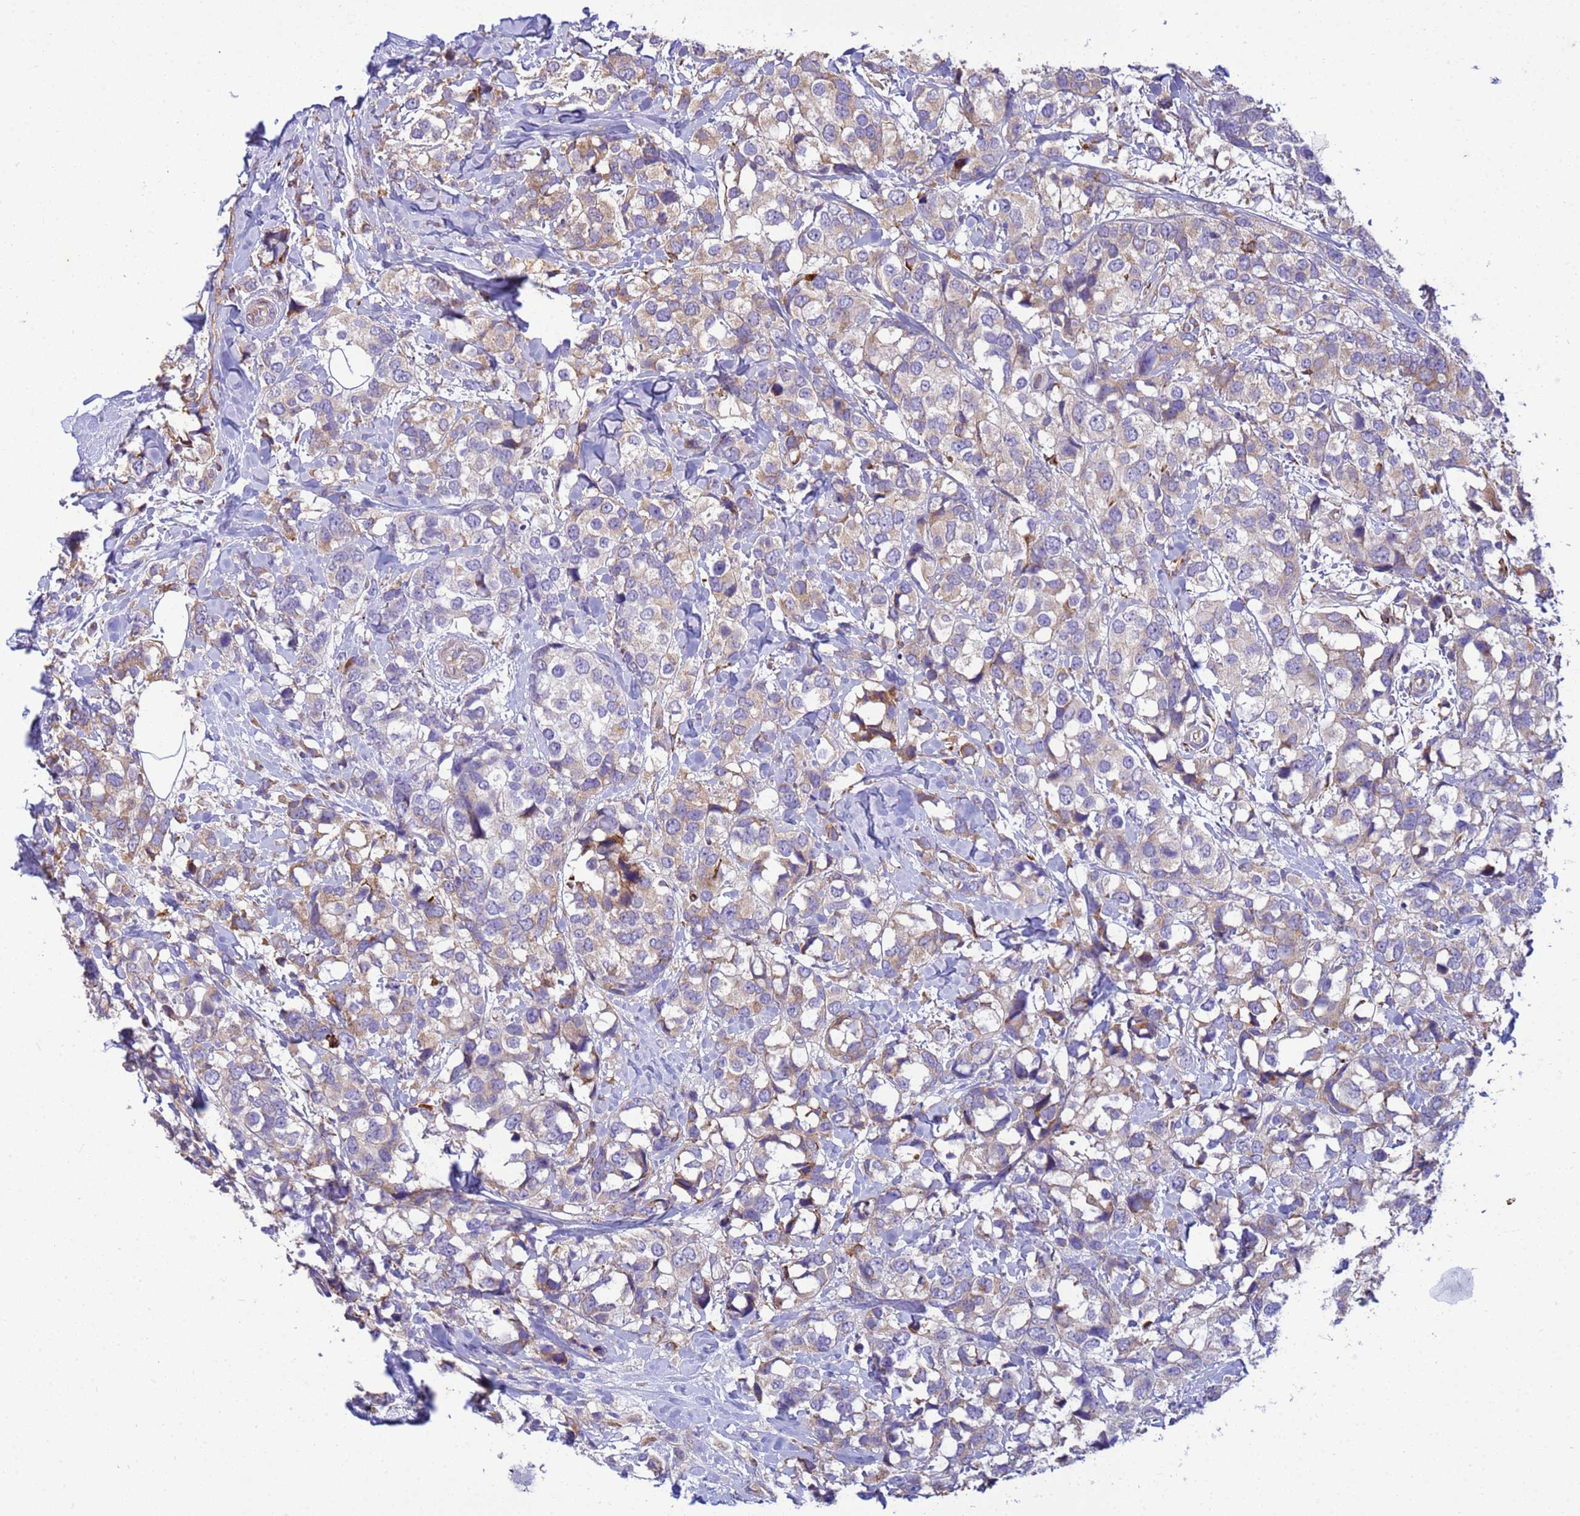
{"staining": {"intensity": "weak", "quantity": "25%-75%", "location": "cytoplasmic/membranous"}, "tissue": "breast cancer", "cell_type": "Tumor cells", "image_type": "cancer", "snomed": [{"axis": "morphology", "description": "Lobular carcinoma"}, {"axis": "topography", "description": "Breast"}], "caption": "DAB immunohistochemical staining of breast cancer (lobular carcinoma) reveals weak cytoplasmic/membranous protein positivity in about 25%-75% of tumor cells. Ihc stains the protein in brown and the nuclei are stained blue.", "gene": "THAP5", "patient": {"sex": "female", "age": 59}}